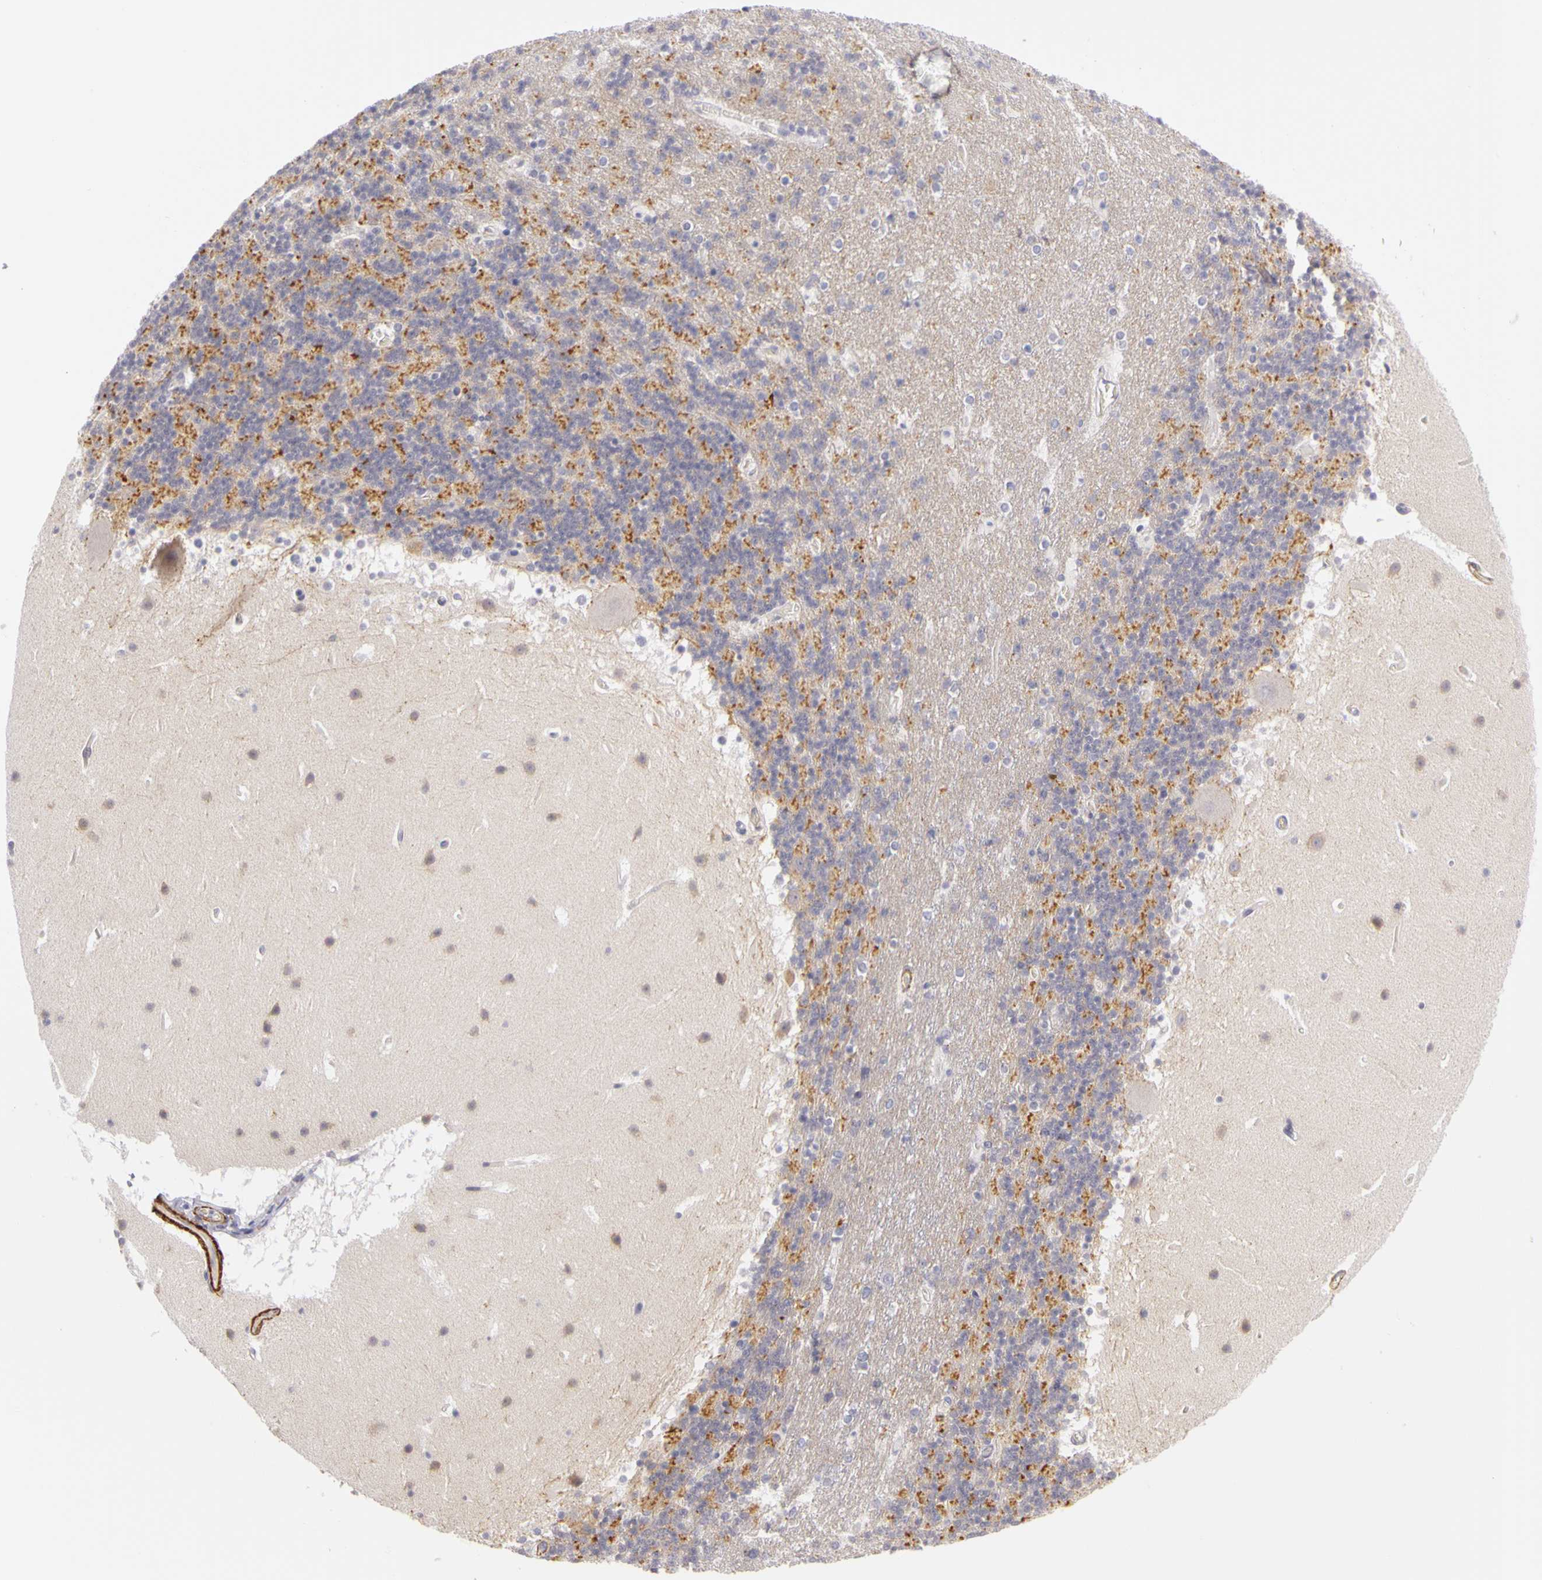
{"staining": {"intensity": "moderate", "quantity": "25%-75%", "location": "cytoplasmic/membranous"}, "tissue": "cerebellum", "cell_type": "Cells in granular layer", "image_type": "normal", "snomed": [{"axis": "morphology", "description": "Normal tissue, NOS"}, {"axis": "topography", "description": "Cerebellum"}], "caption": "IHC histopathology image of unremarkable cerebellum stained for a protein (brown), which exhibits medium levels of moderate cytoplasmic/membranous staining in approximately 25%-75% of cells in granular layer.", "gene": "CNTN2", "patient": {"sex": "male", "age": 45}}